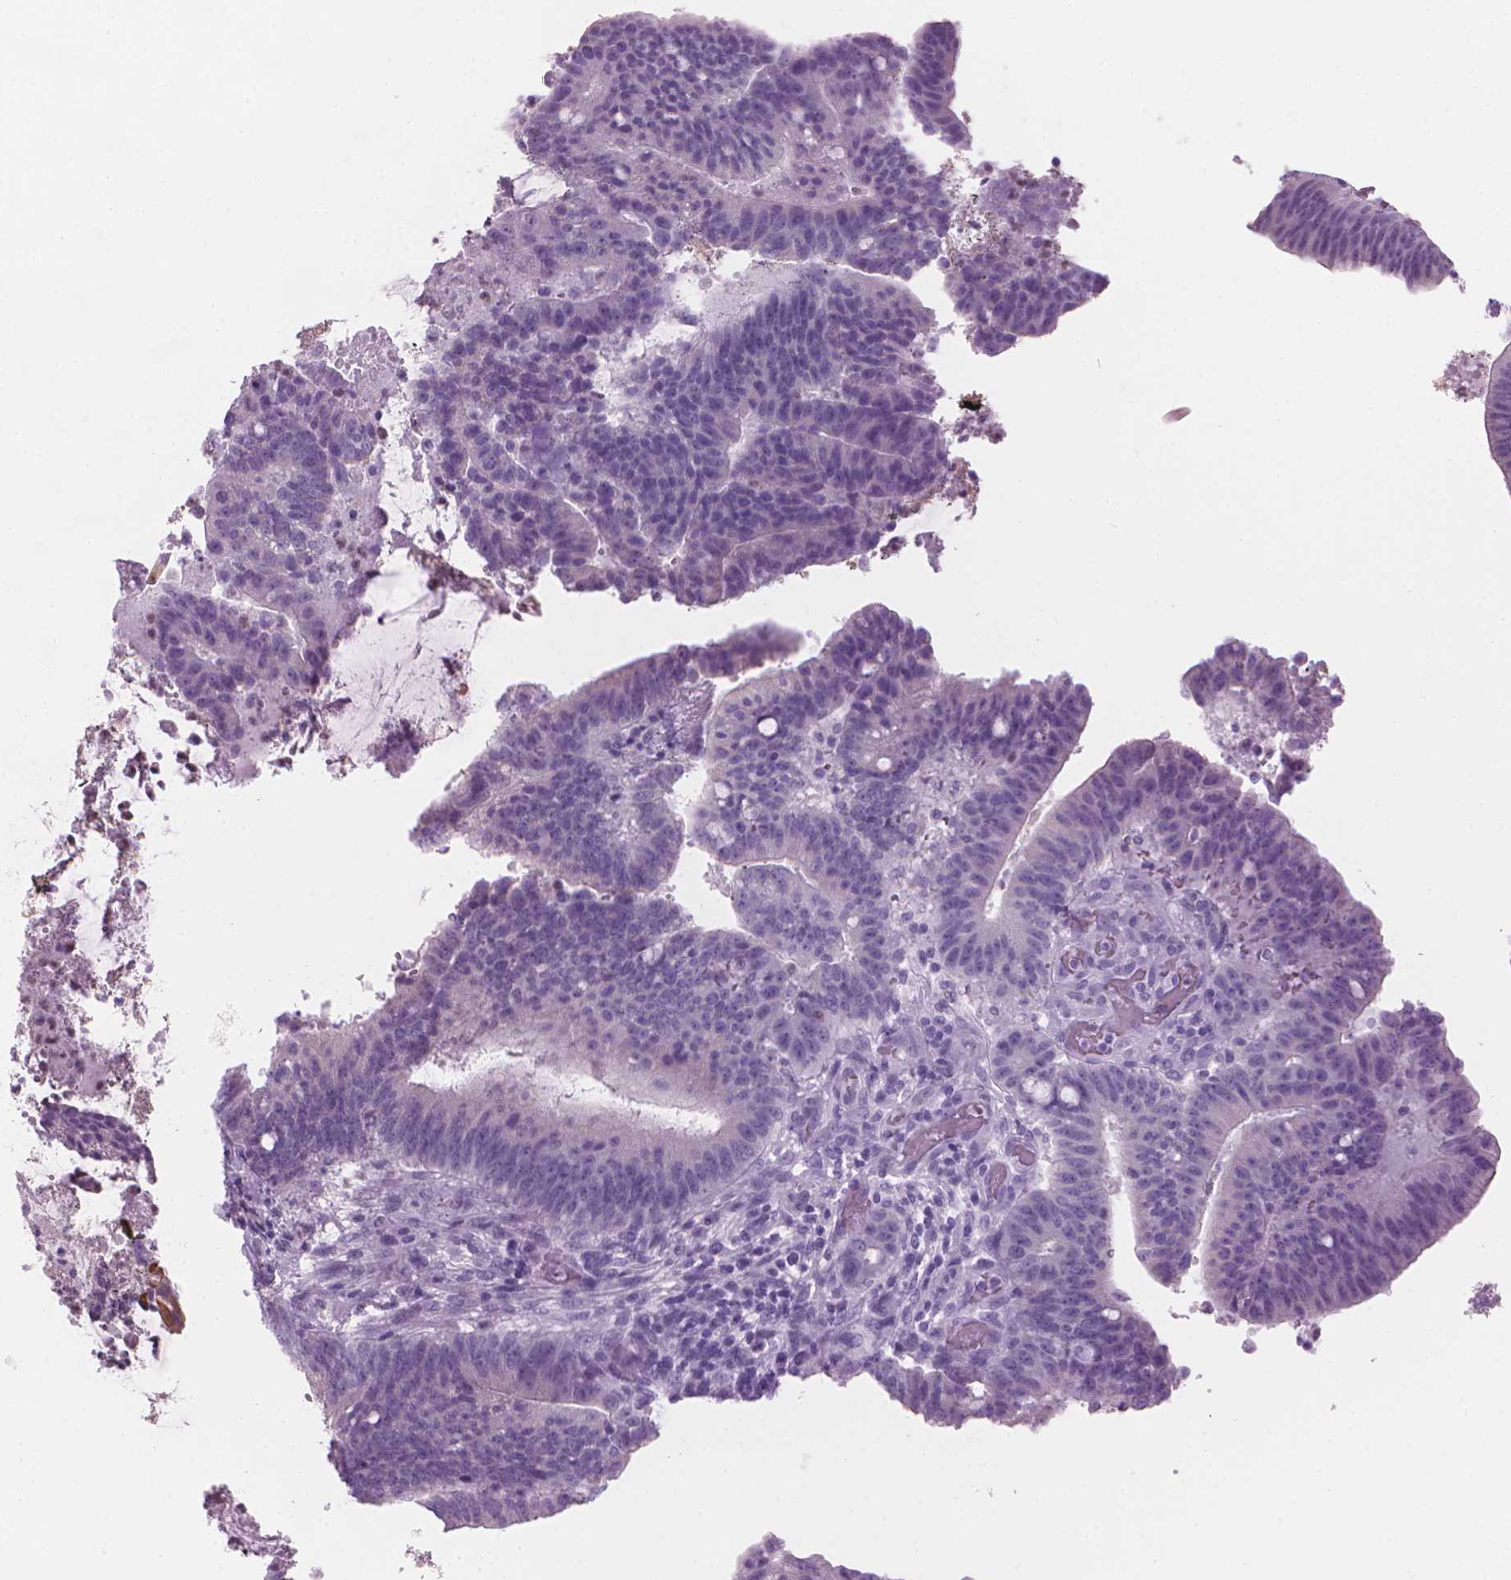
{"staining": {"intensity": "negative", "quantity": "none", "location": "none"}, "tissue": "colorectal cancer", "cell_type": "Tumor cells", "image_type": "cancer", "snomed": [{"axis": "morphology", "description": "Adenocarcinoma, NOS"}, {"axis": "topography", "description": "Colon"}], "caption": "This is a photomicrograph of IHC staining of colorectal adenocarcinoma, which shows no staining in tumor cells. Brightfield microscopy of IHC stained with DAB (3,3'-diaminobenzidine) (brown) and hematoxylin (blue), captured at high magnification.", "gene": "TTC29", "patient": {"sex": "female", "age": 43}}